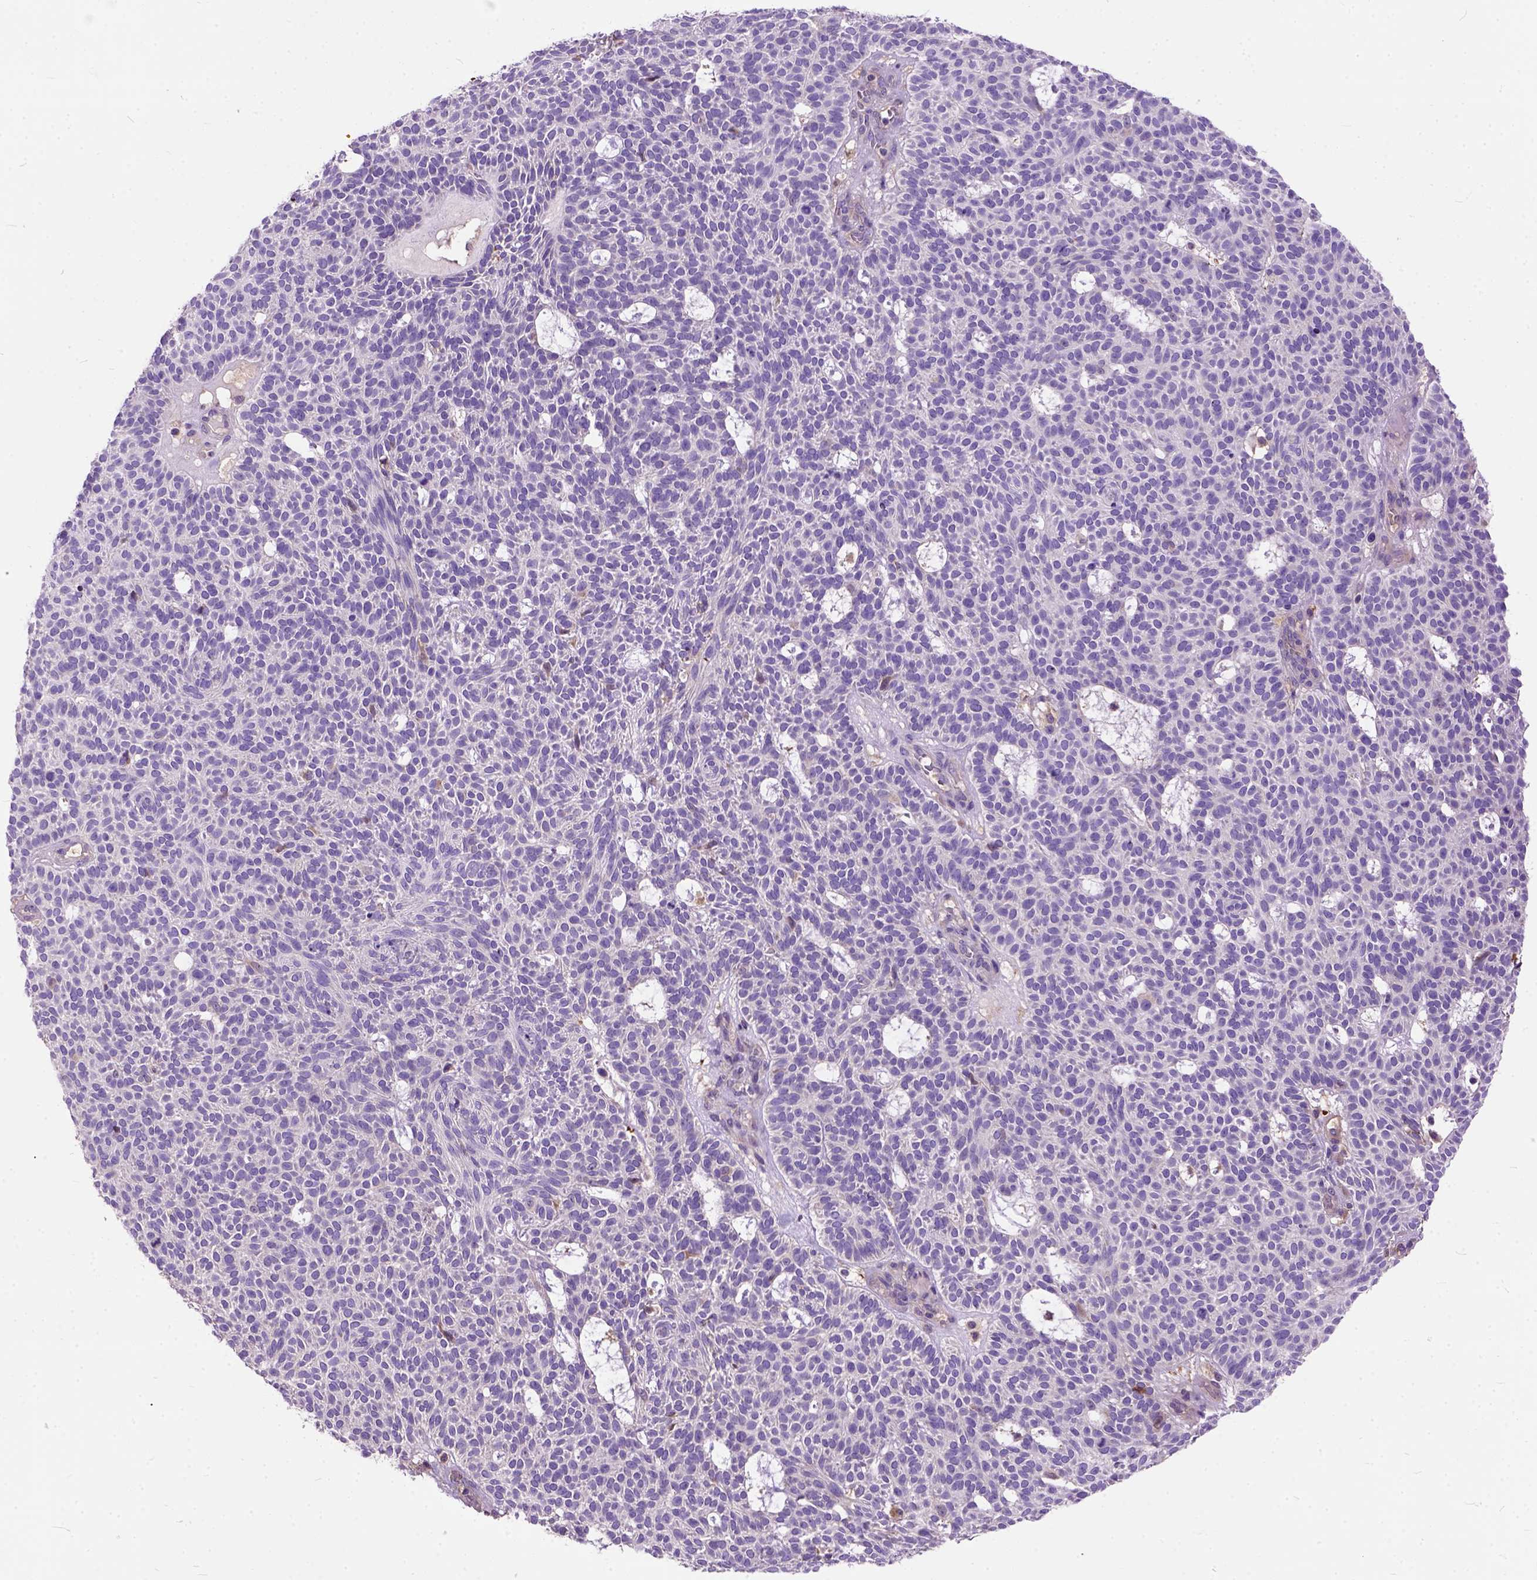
{"staining": {"intensity": "negative", "quantity": "none", "location": "none"}, "tissue": "skin cancer", "cell_type": "Tumor cells", "image_type": "cancer", "snomed": [{"axis": "morphology", "description": "Squamous cell carcinoma, NOS"}, {"axis": "topography", "description": "Skin"}], "caption": "Tumor cells are negative for protein expression in human skin squamous cell carcinoma.", "gene": "SEMA4F", "patient": {"sex": "female", "age": 90}}